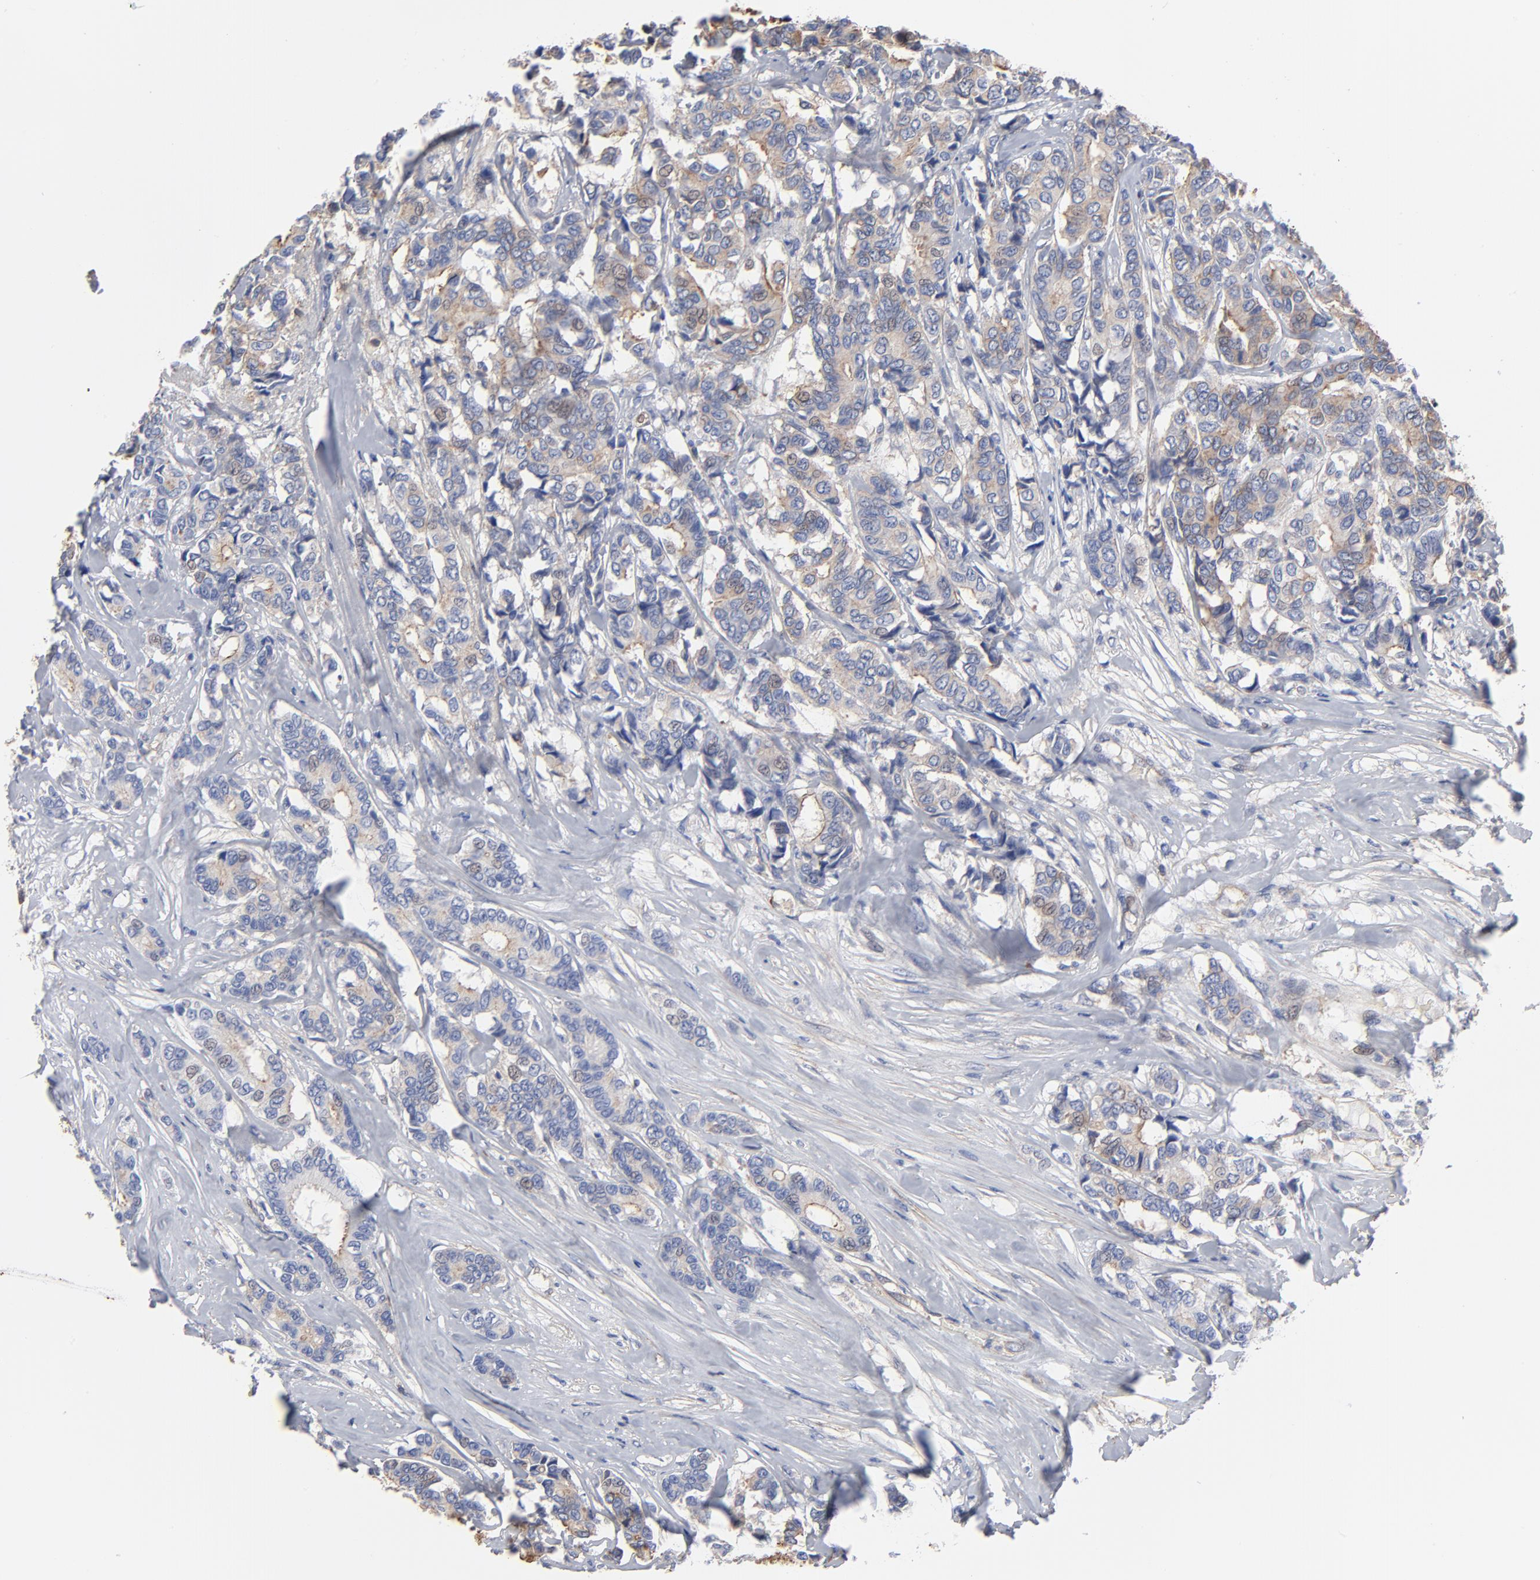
{"staining": {"intensity": "weak", "quantity": "25%-75%", "location": "cytoplasmic/membranous"}, "tissue": "breast cancer", "cell_type": "Tumor cells", "image_type": "cancer", "snomed": [{"axis": "morphology", "description": "Duct carcinoma"}, {"axis": "topography", "description": "Breast"}], "caption": "Tumor cells show low levels of weak cytoplasmic/membranous staining in about 25%-75% of cells in breast cancer.", "gene": "ACTA2", "patient": {"sex": "female", "age": 87}}